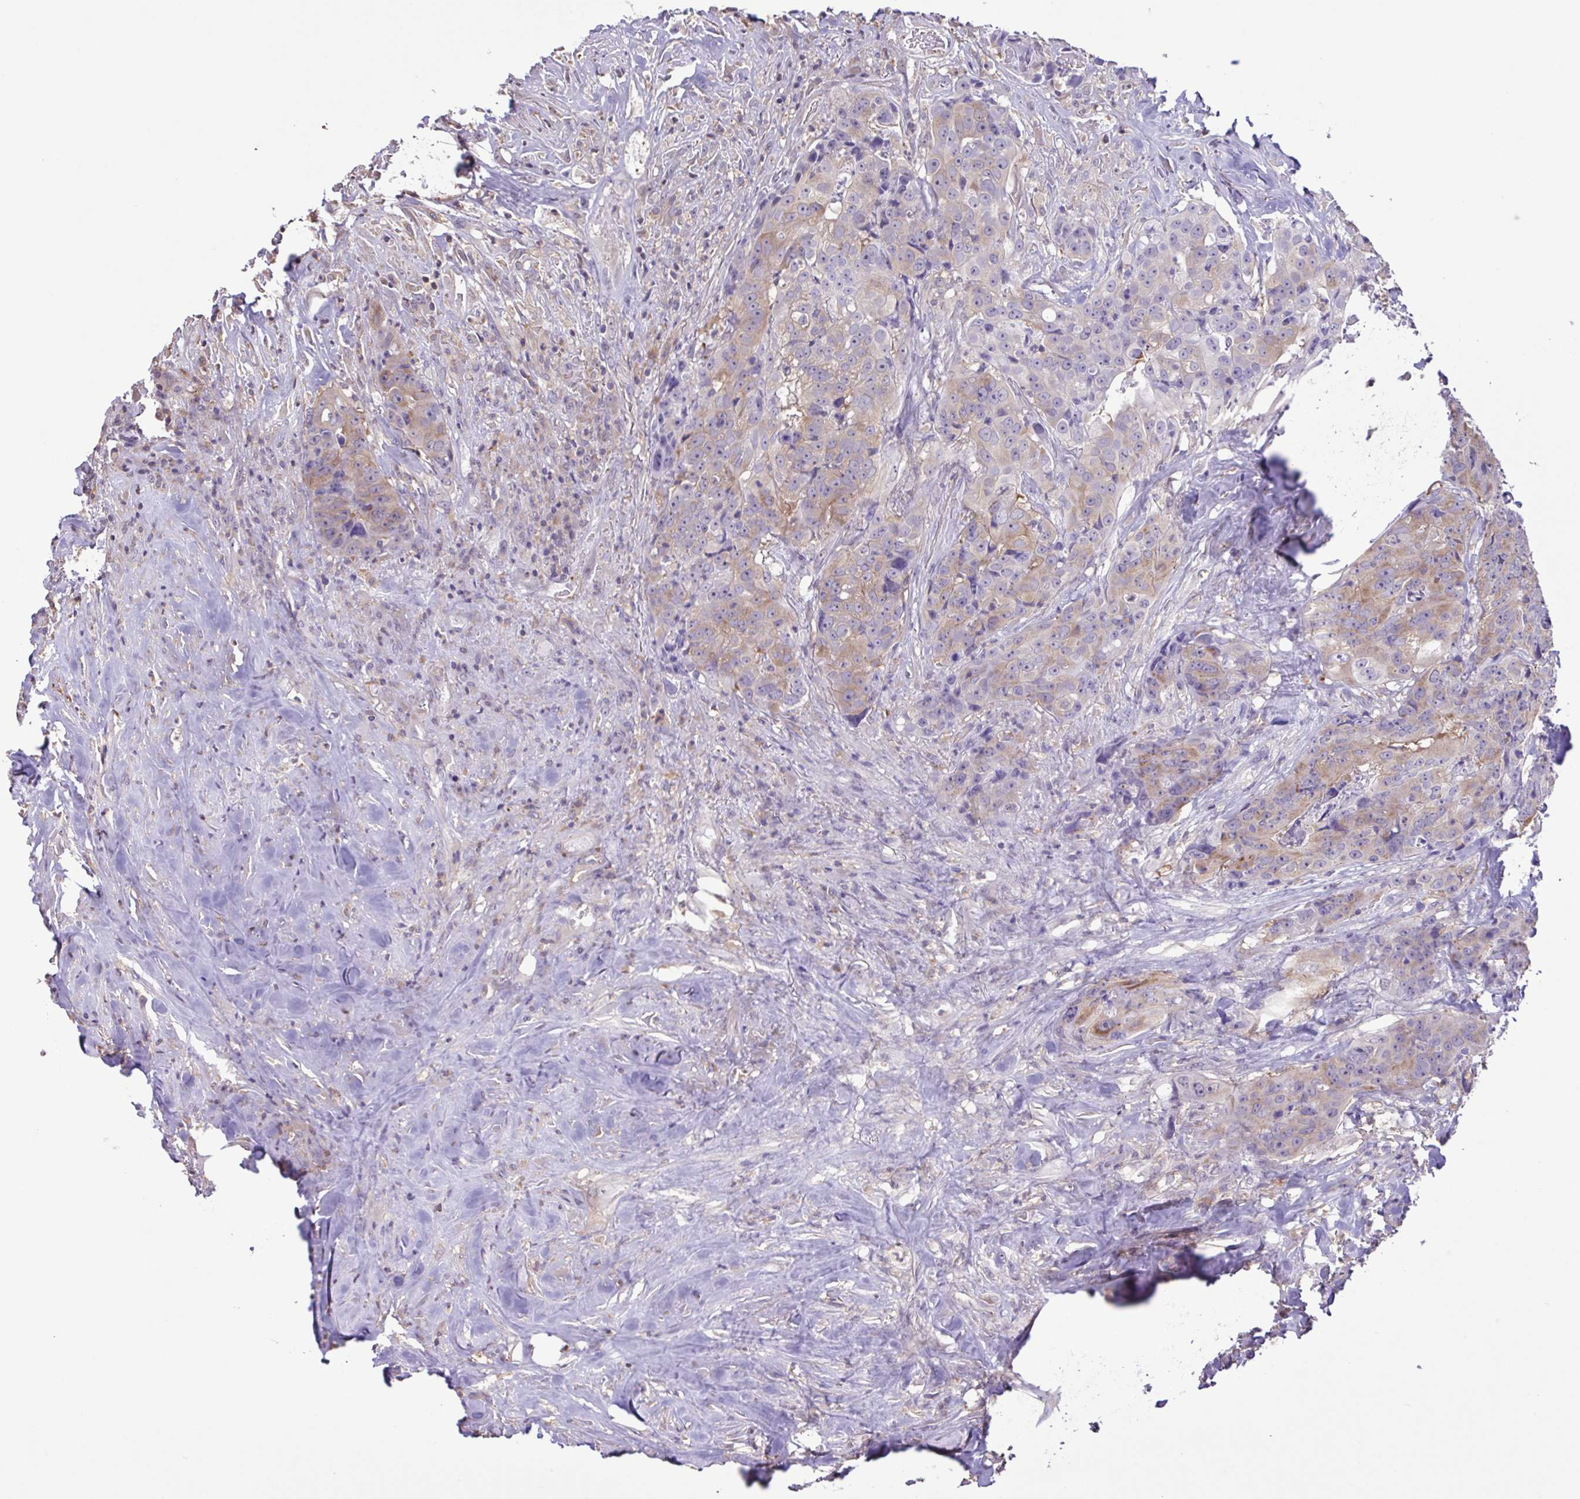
{"staining": {"intensity": "moderate", "quantity": "25%-75%", "location": "cytoplasmic/membranous"}, "tissue": "colorectal cancer", "cell_type": "Tumor cells", "image_type": "cancer", "snomed": [{"axis": "morphology", "description": "Adenocarcinoma, NOS"}, {"axis": "topography", "description": "Rectum"}], "caption": "Immunohistochemical staining of colorectal adenocarcinoma displays moderate cytoplasmic/membranous protein staining in about 25%-75% of tumor cells.", "gene": "CYP17A1", "patient": {"sex": "female", "age": 62}}